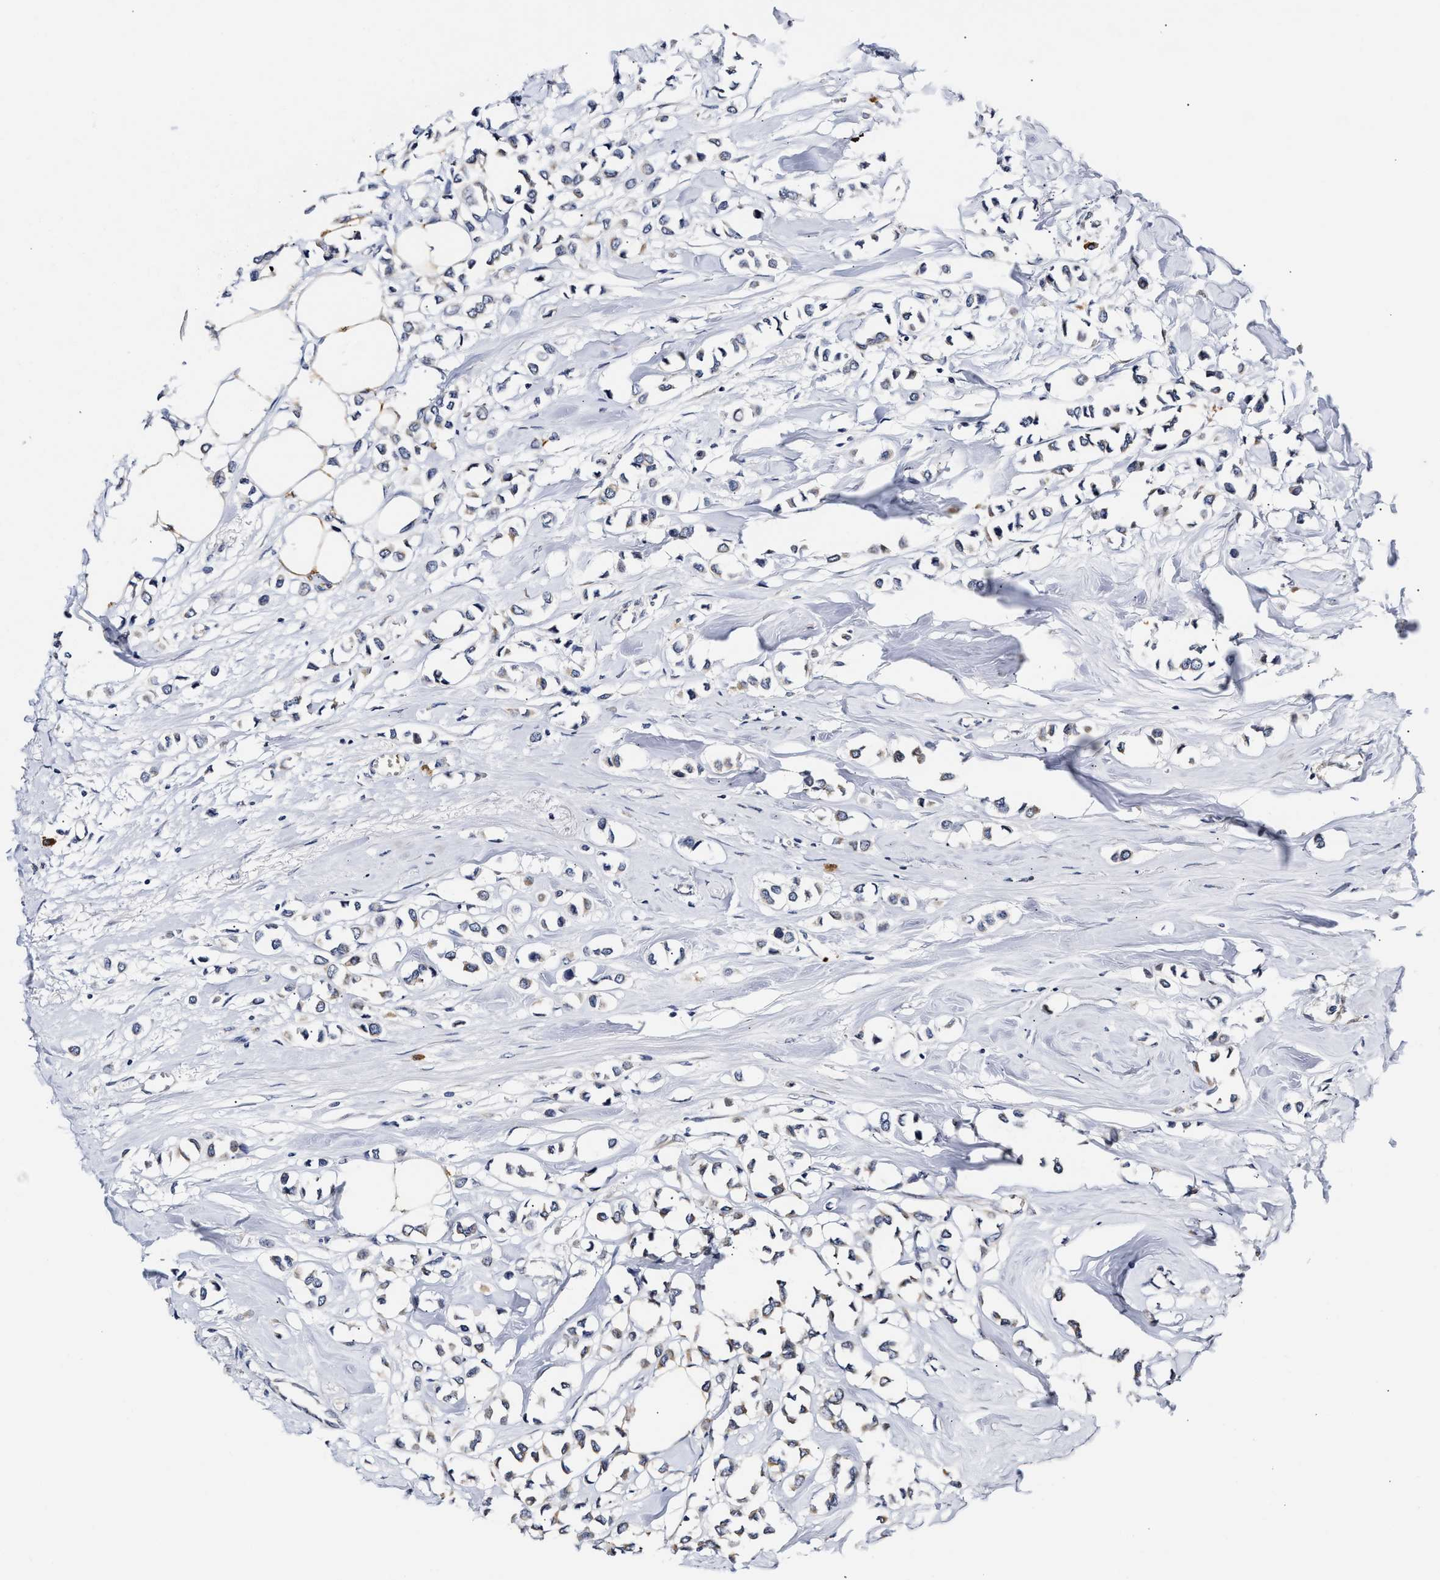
{"staining": {"intensity": "weak", "quantity": "<25%", "location": "cytoplasmic/membranous"}, "tissue": "breast cancer", "cell_type": "Tumor cells", "image_type": "cancer", "snomed": [{"axis": "morphology", "description": "Lobular carcinoma"}, {"axis": "topography", "description": "Breast"}], "caption": "Micrograph shows no significant protein positivity in tumor cells of breast cancer (lobular carcinoma). (Brightfield microscopy of DAB (3,3'-diaminobenzidine) IHC at high magnification).", "gene": "RINT1", "patient": {"sex": "female", "age": 51}}